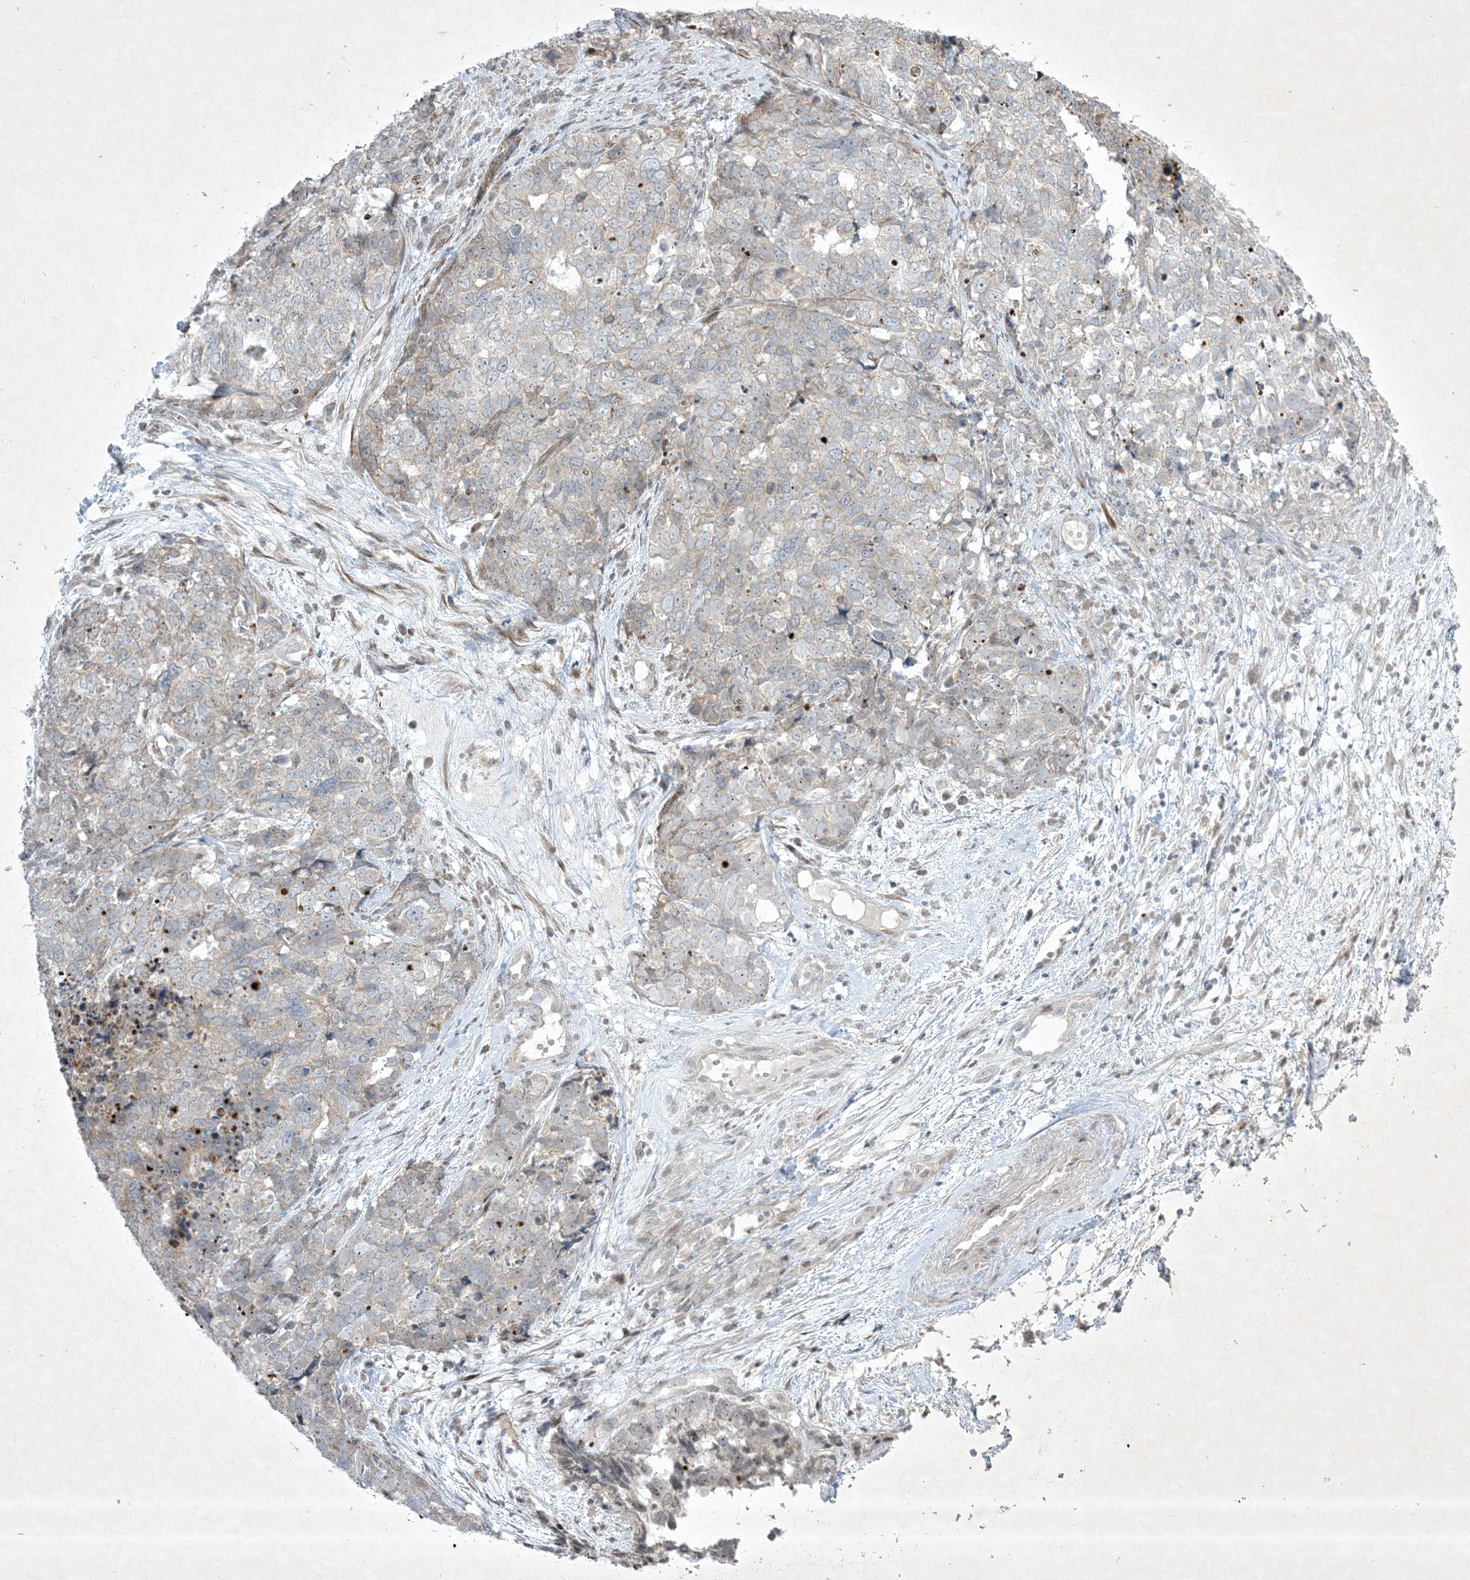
{"staining": {"intensity": "weak", "quantity": "<25%", "location": "cytoplasmic/membranous"}, "tissue": "cervical cancer", "cell_type": "Tumor cells", "image_type": "cancer", "snomed": [{"axis": "morphology", "description": "Squamous cell carcinoma, NOS"}, {"axis": "topography", "description": "Cervix"}], "caption": "Immunohistochemical staining of squamous cell carcinoma (cervical) displays no significant expression in tumor cells. Nuclei are stained in blue.", "gene": "SOGA3", "patient": {"sex": "female", "age": 63}}